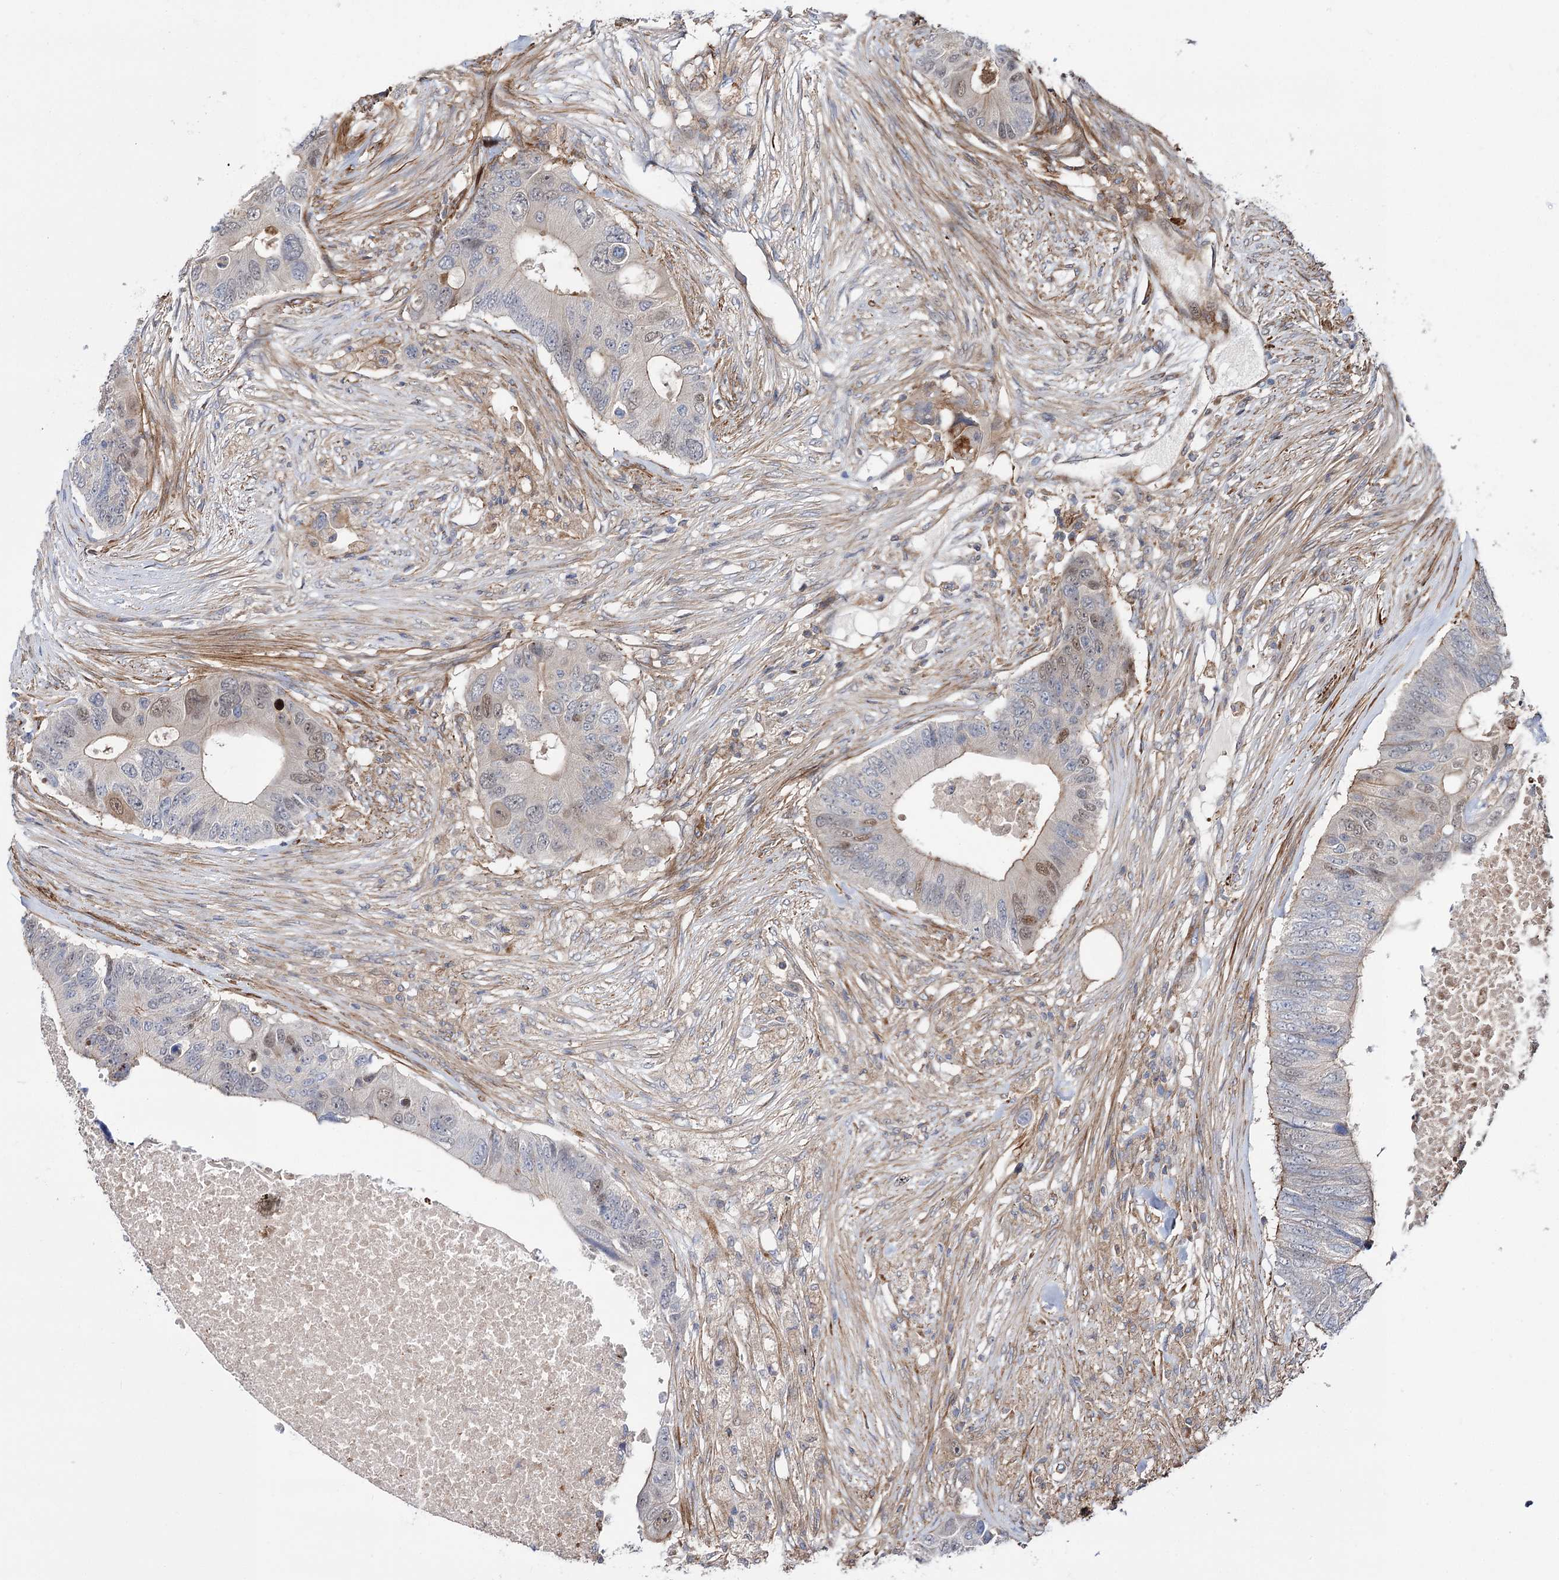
{"staining": {"intensity": "moderate", "quantity": "<25%", "location": "nuclear"}, "tissue": "colorectal cancer", "cell_type": "Tumor cells", "image_type": "cancer", "snomed": [{"axis": "morphology", "description": "Adenocarcinoma, NOS"}, {"axis": "topography", "description": "Colon"}], "caption": "Colorectal adenocarcinoma stained with DAB (3,3'-diaminobenzidine) IHC demonstrates low levels of moderate nuclear expression in approximately <25% of tumor cells. The protein is stained brown, and the nuclei are stained in blue (DAB IHC with brightfield microscopy, high magnification).", "gene": "DPP3", "patient": {"sex": "male", "age": 71}}